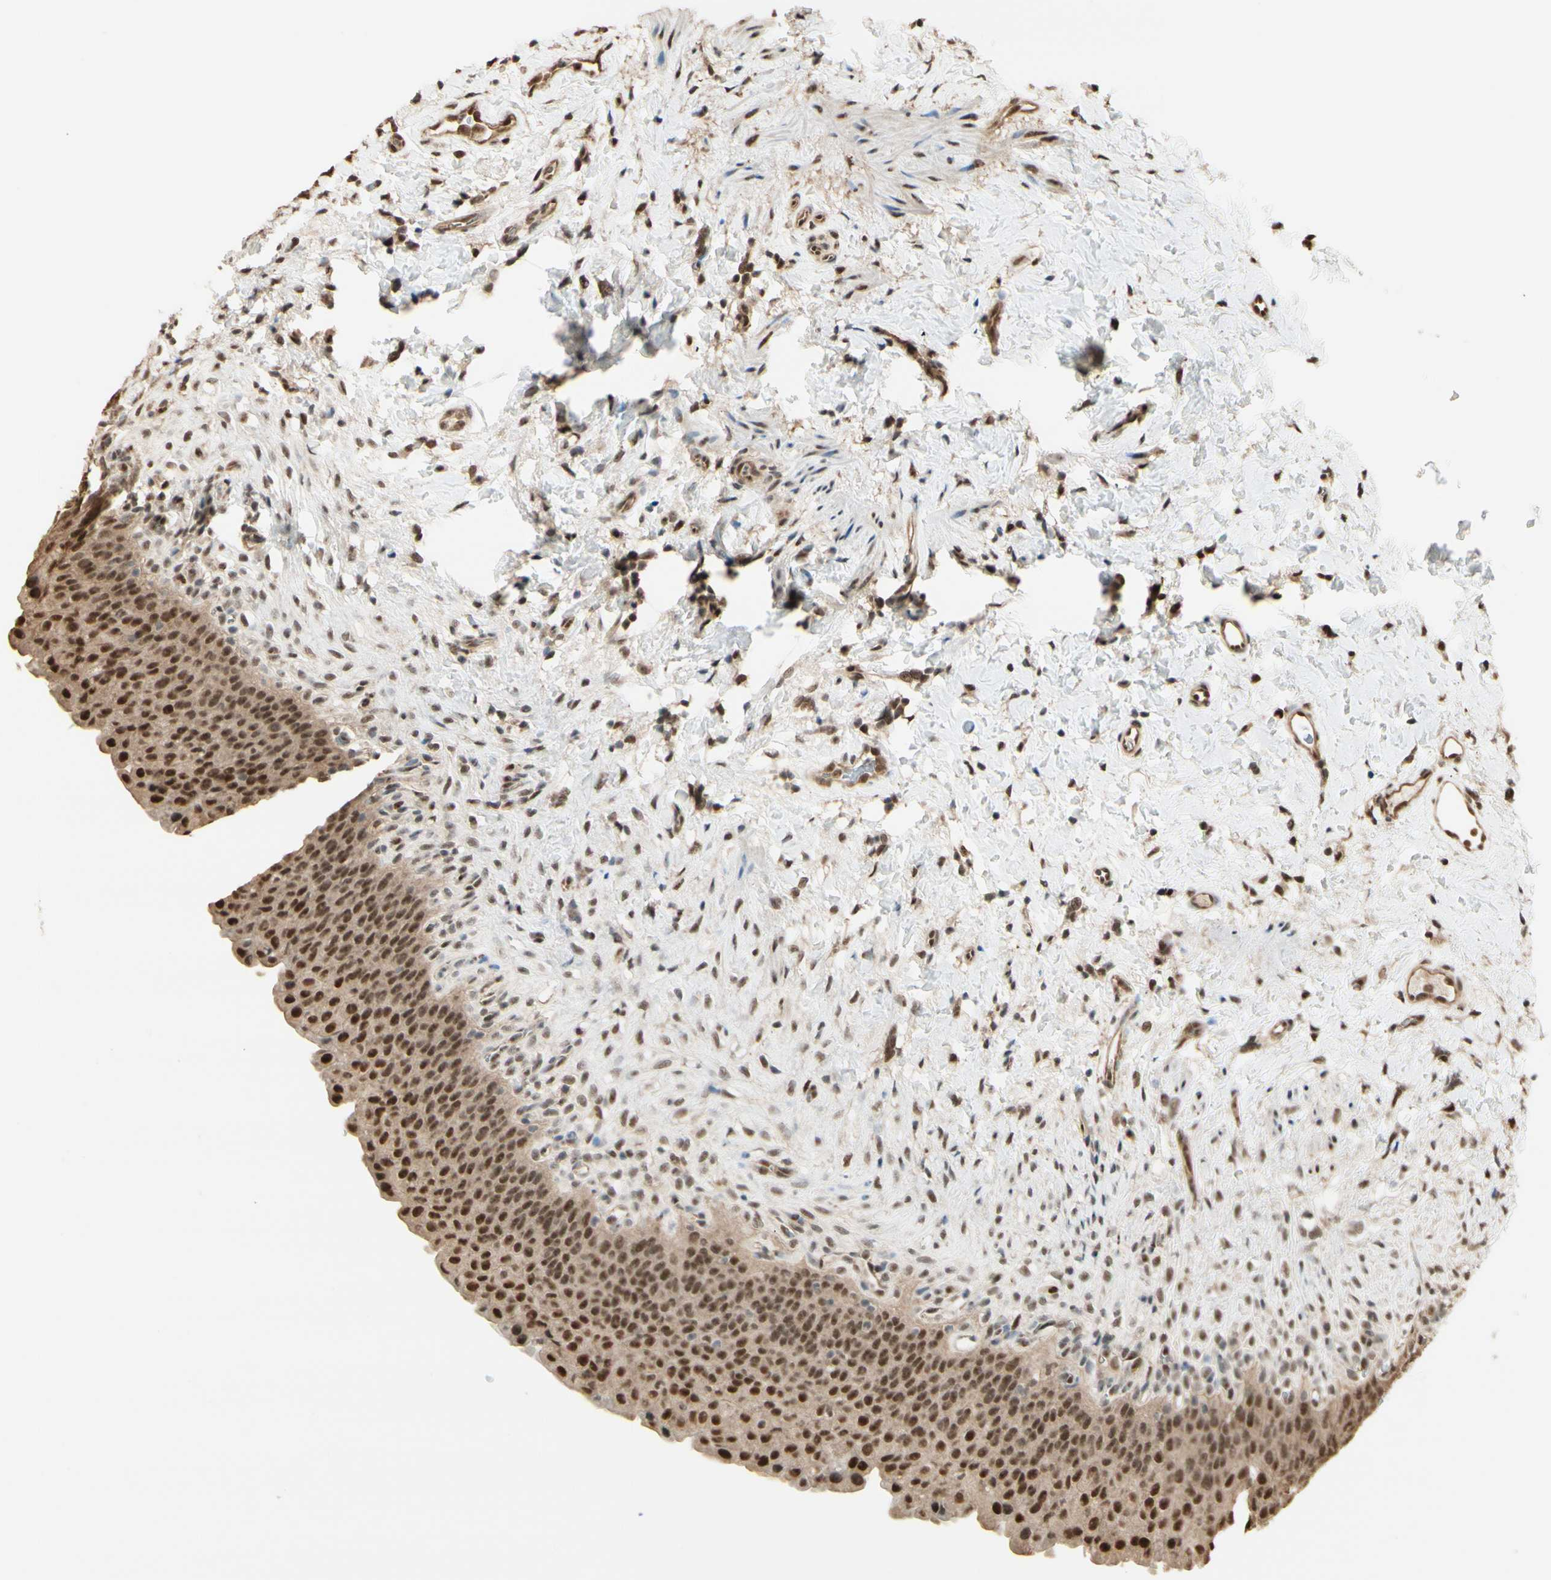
{"staining": {"intensity": "strong", "quantity": ">75%", "location": "cytoplasmic/membranous,nuclear"}, "tissue": "urinary bladder", "cell_type": "Urothelial cells", "image_type": "normal", "snomed": [{"axis": "morphology", "description": "Normal tissue, NOS"}, {"axis": "topography", "description": "Urinary bladder"}], "caption": "Immunohistochemistry of benign urinary bladder exhibits high levels of strong cytoplasmic/membranous,nuclear positivity in about >75% of urothelial cells. (Stains: DAB (3,3'-diaminobenzidine) in brown, nuclei in blue, Microscopy: brightfield microscopy at high magnification).", "gene": "HSF1", "patient": {"sex": "female", "age": 79}}